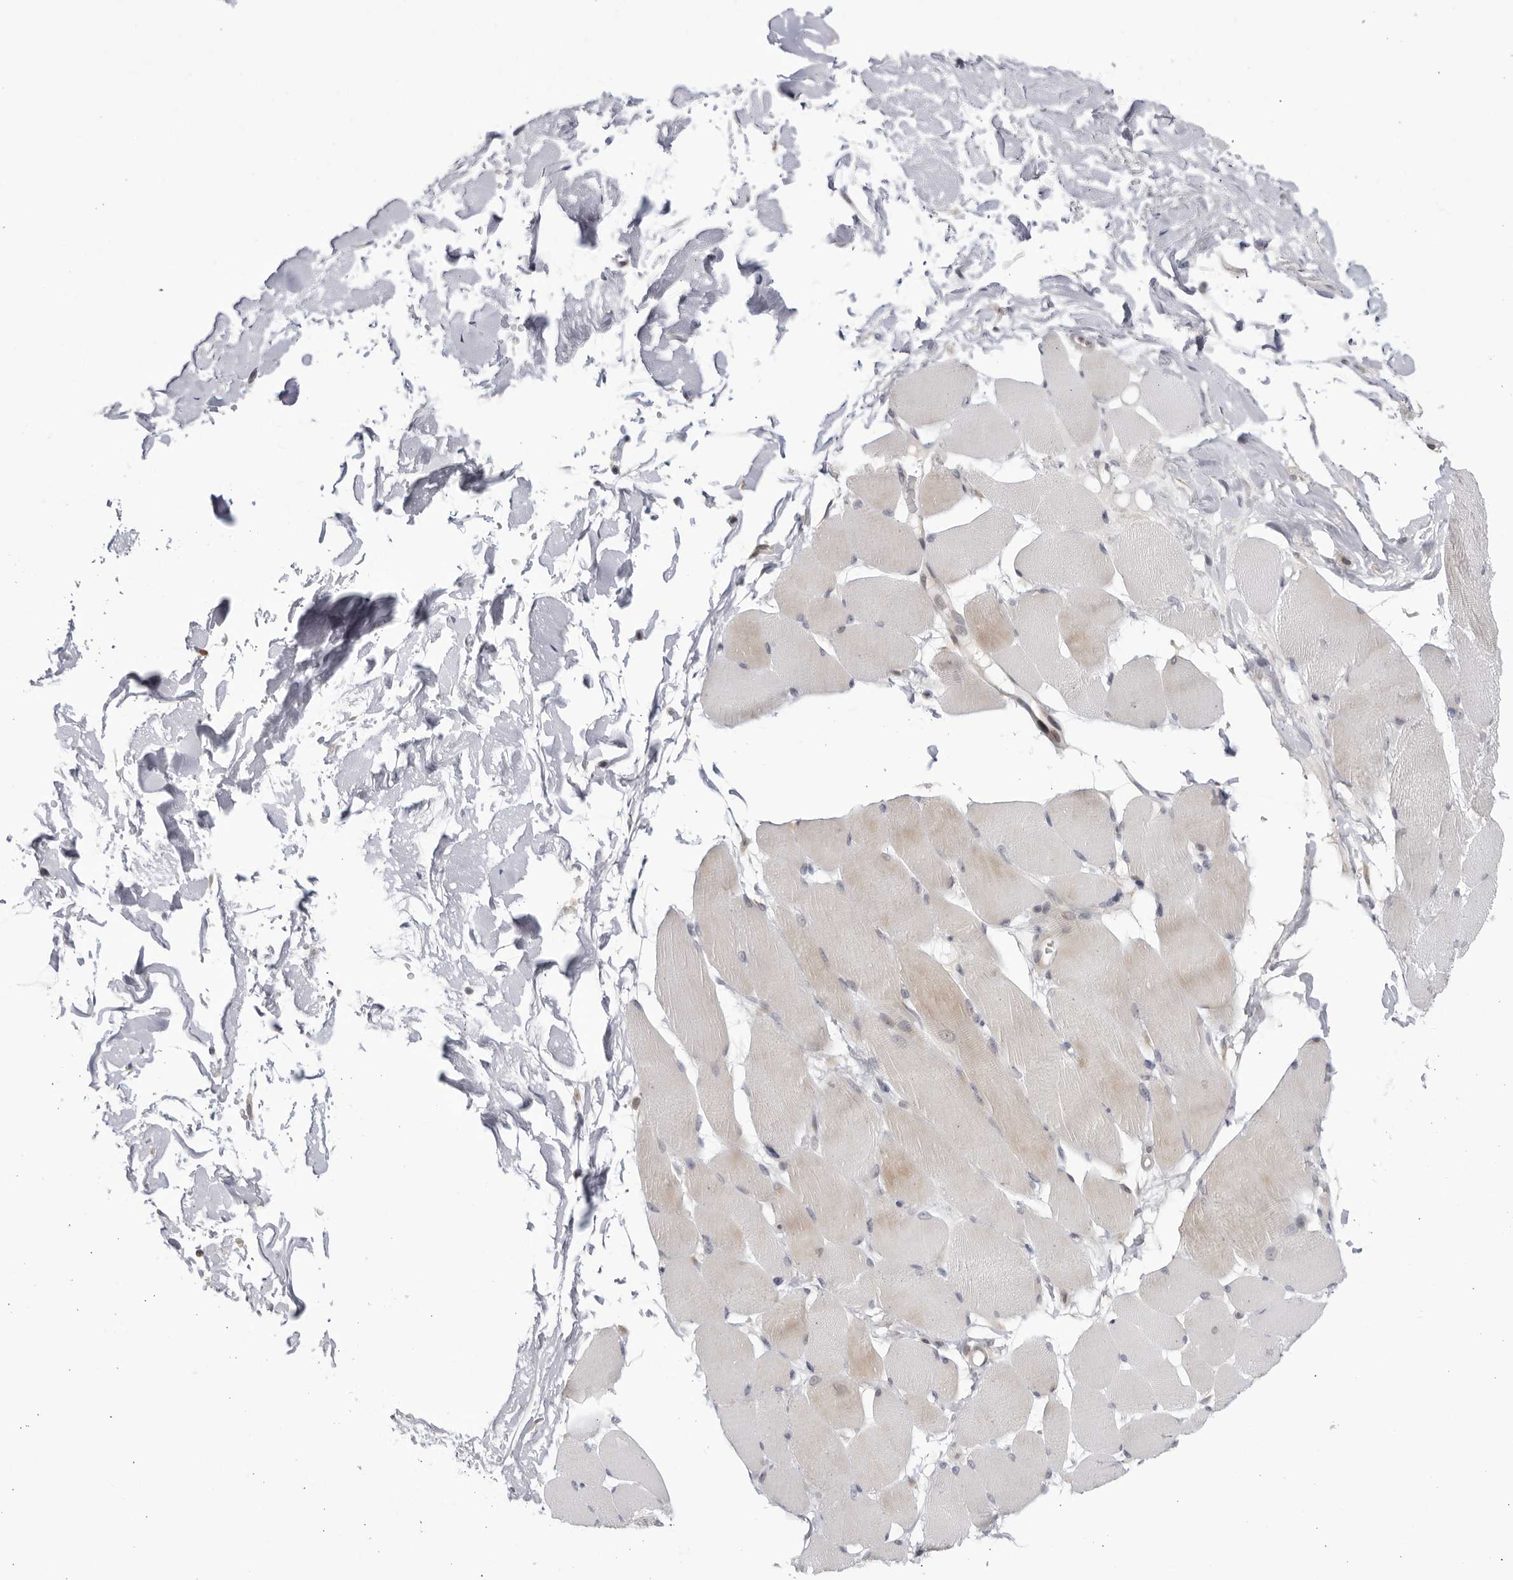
{"staining": {"intensity": "moderate", "quantity": "<25%", "location": "cytoplasmic/membranous"}, "tissue": "skeletal muscle", "cell_type": "Myocytes", "image_type": "normal", "snomed": [{"axis": "morphology", "description": "Normal tissue, NOS"}, {"axis": "topography", "description": "Skin"}, {"axis": "topography", "description": "Skeletal muscle"}], "caption": "Normal skeletal muscle displays moderate cytoplasmic/membranous expression in about <25% of myocytes.", "gene": "CNBD1", "patient": {"sex": "male", "age": 83}}